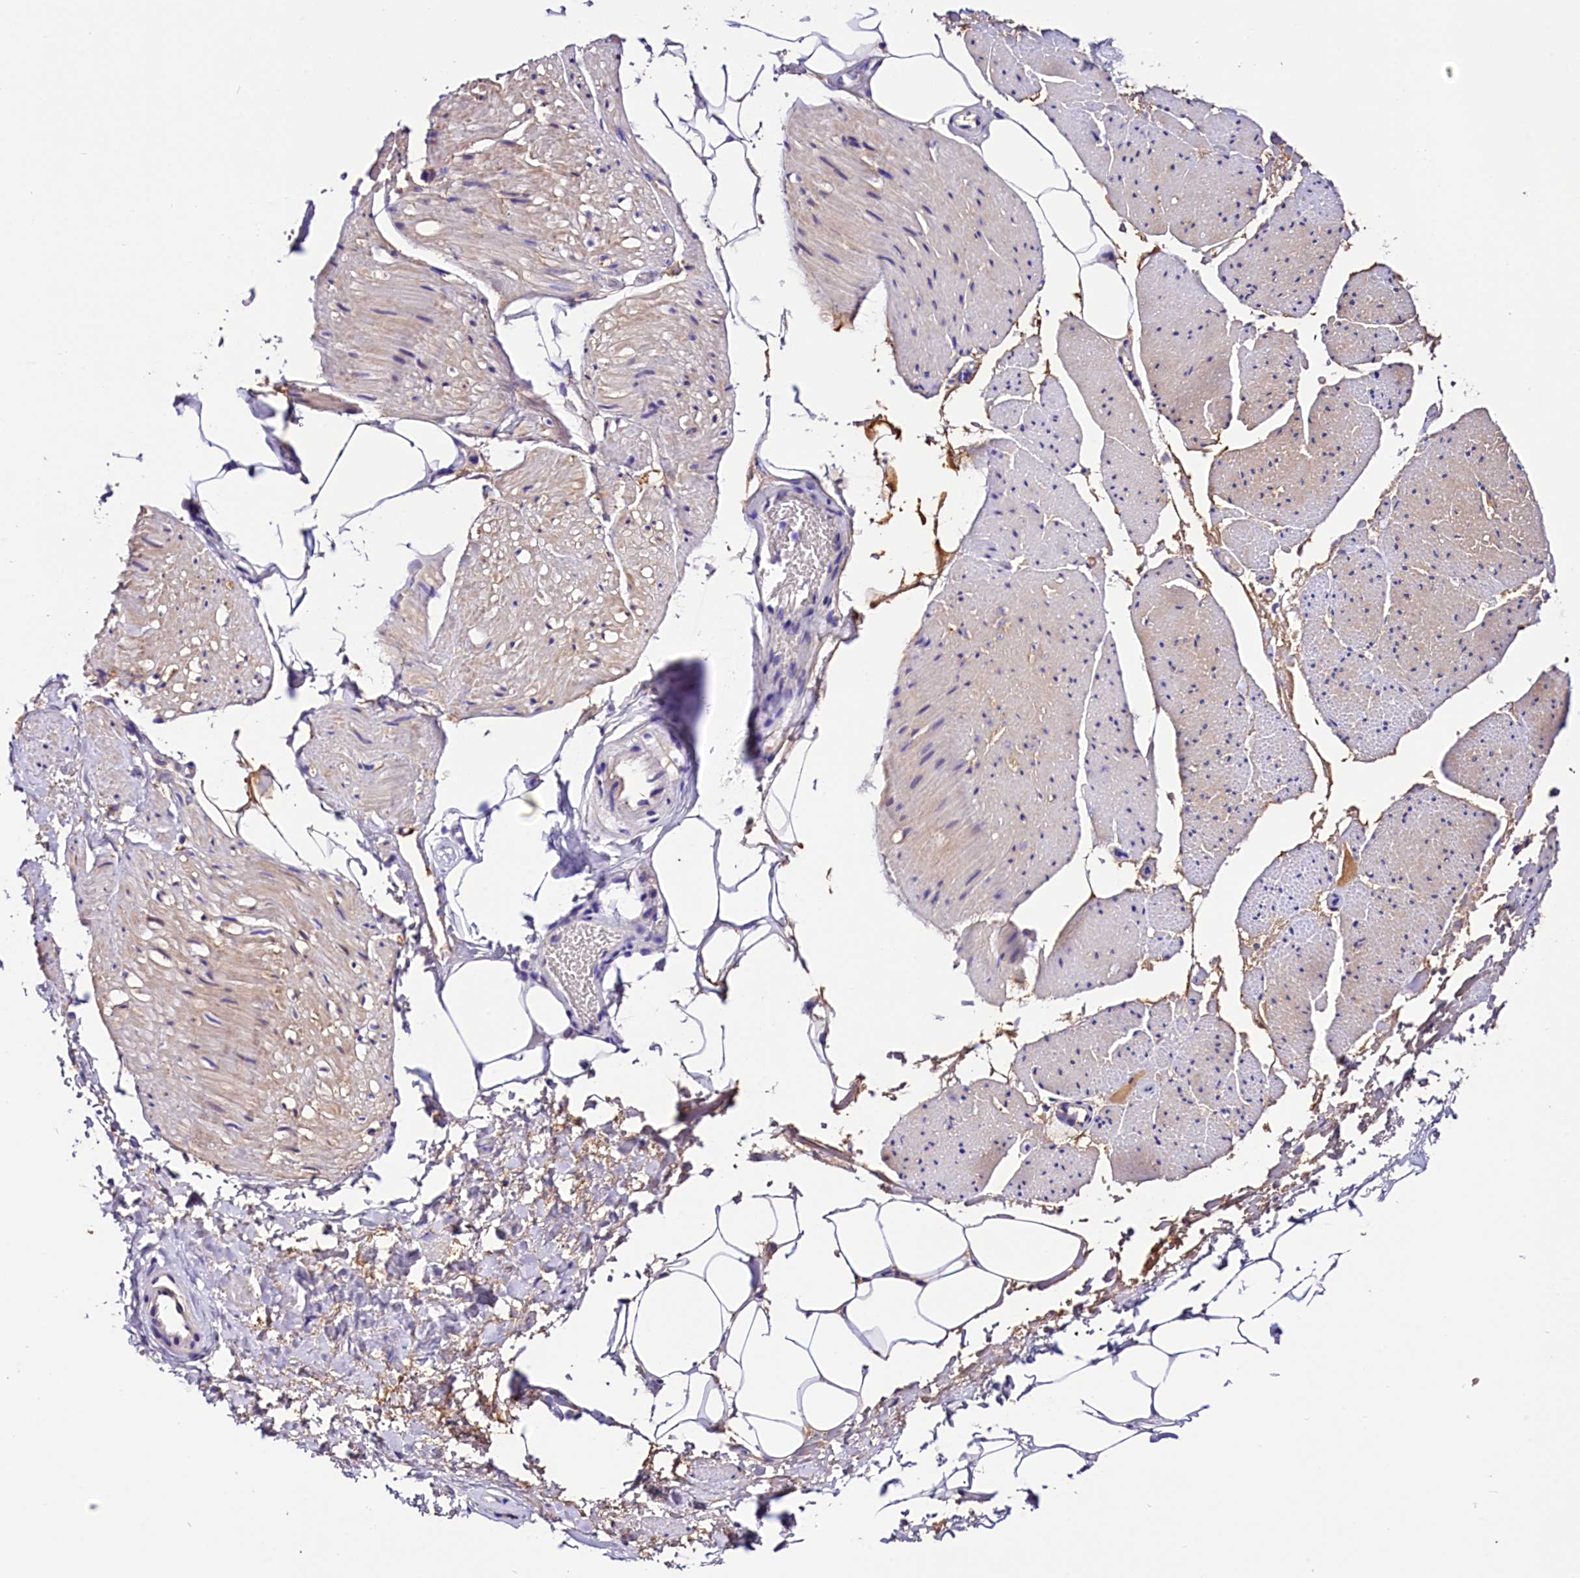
{"staining": {"intensity": "negative", "quantity": "none", "location": "none"}, "tissue": "adipose tissue", "cell_type": "Adipocytes", "image_type": "normal", "snomed": [{"axis": "morphology", "description": "Normal tissue, NOS"}, {"axis": "morphology", "description": "Adenocarcinoma, Low grade"}, {"axis": "topography", "description": "Prostate"}, {"axis": "topography", "description": "Peripheral nerve tissue"}], "caption": "An immunohistochemistry micrograph of normal adipose tissue is shown. There is no staining in adipocytes of adipose tissue. (DAB (3,3'-diaminobenzidine) immunohistochemistry (IHC) with hematoxylin counter stain).", "gene": "ARMC6", "patient": {"sex": "male", "age": 63}}